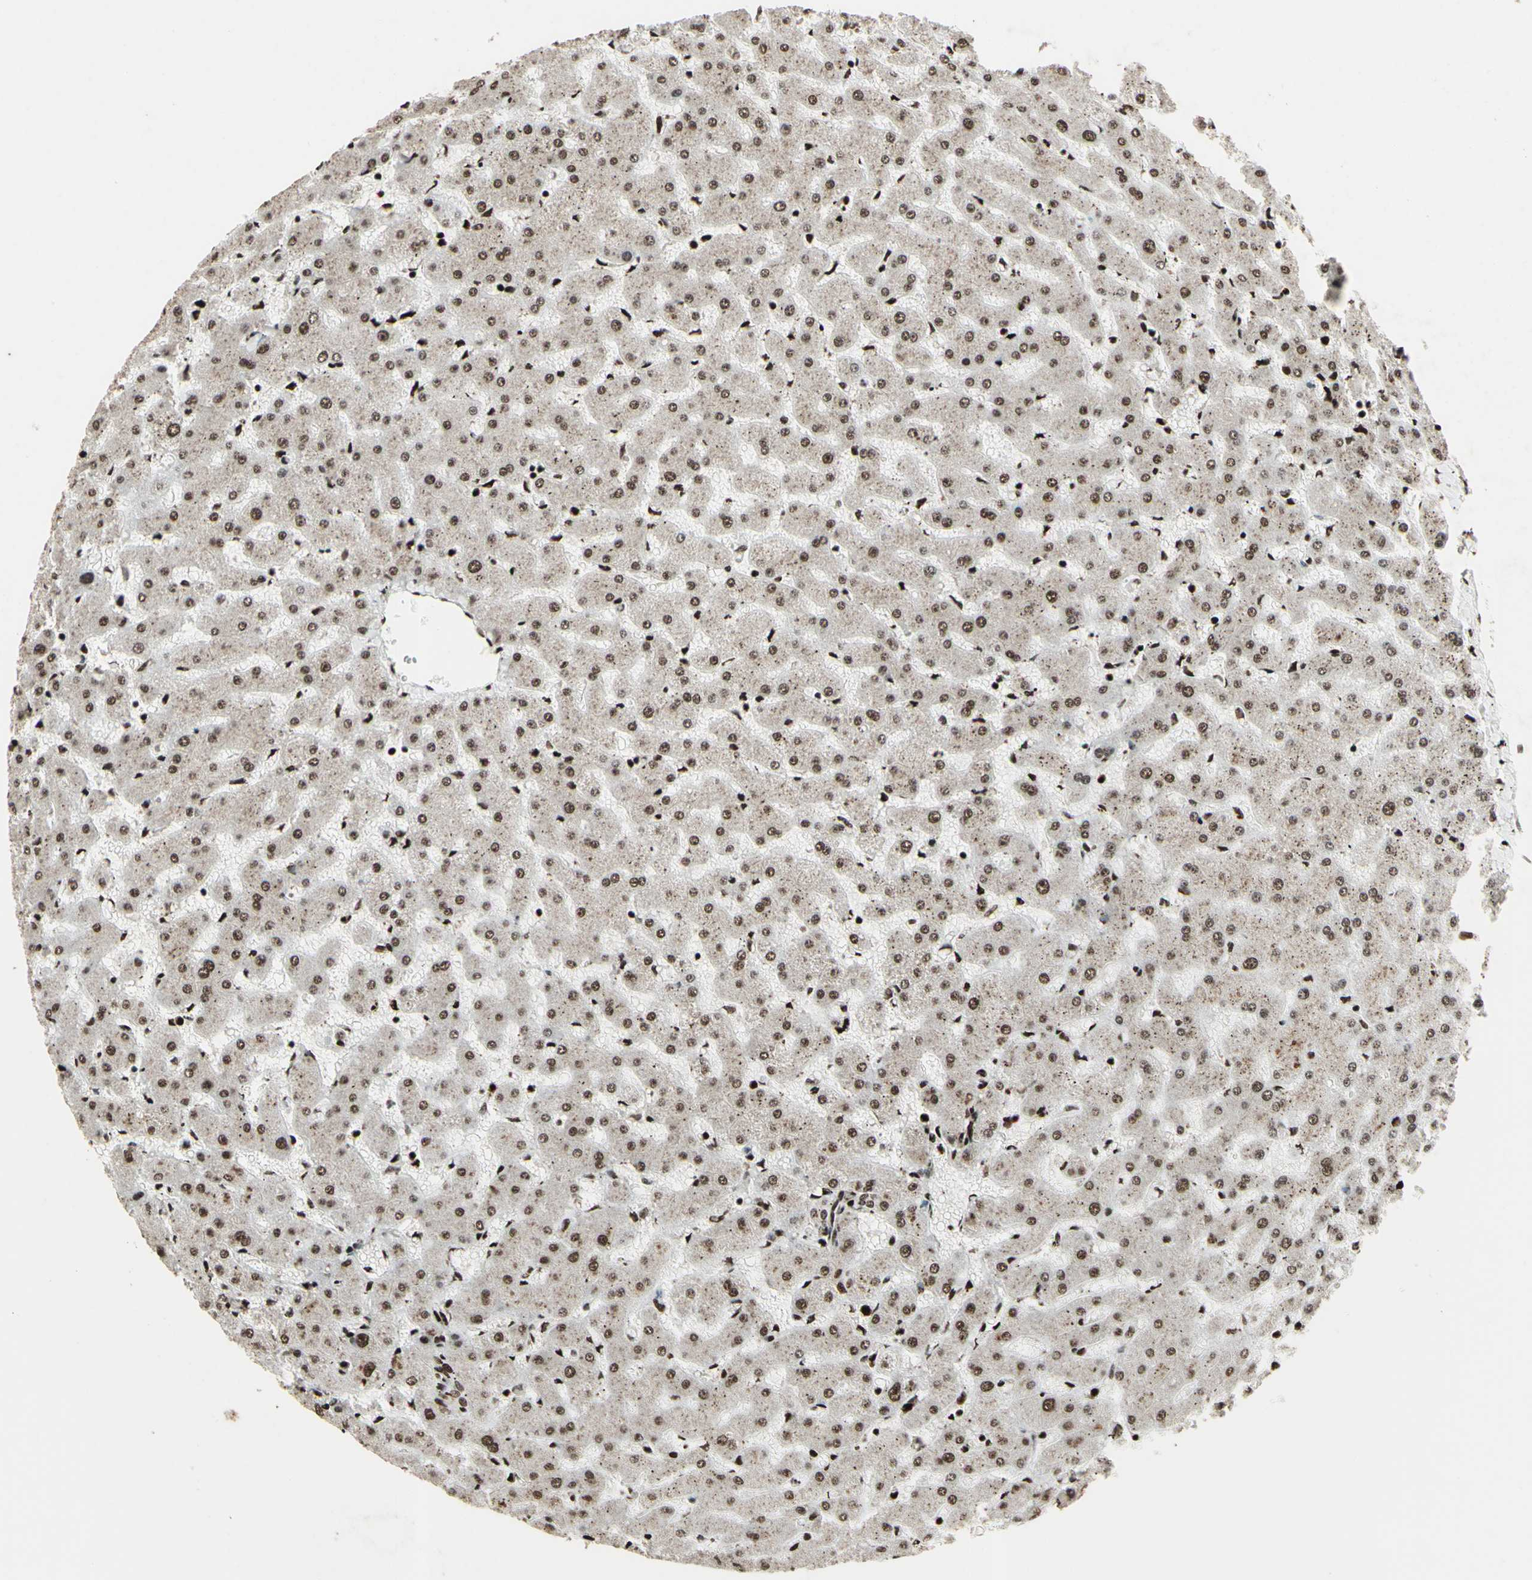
{"staining": {"intensity": "moderate", "quantity": ">75%", "location": "nuclear"}, "tissue": "liver", "cell_type": "Cholangiocytes", "image_type": "normal", "snomed": [{"axis": "morphology", "description": "Normal tissue, NOS"}, {"axis": "topography", "description": "Liver"}], "caption": "The photomicrograph reveals a brown stain indicating the presence of a protein in the nuclear of cholangiocytes in liver. (Stains: DAB (3,3'-diaminobenzidine) in brown, nuclei in blue, Microscopy: brightfield microscopy at high magnification).", "gene": "U2AF2", "patient": {"sex": "female", "age": 63}}